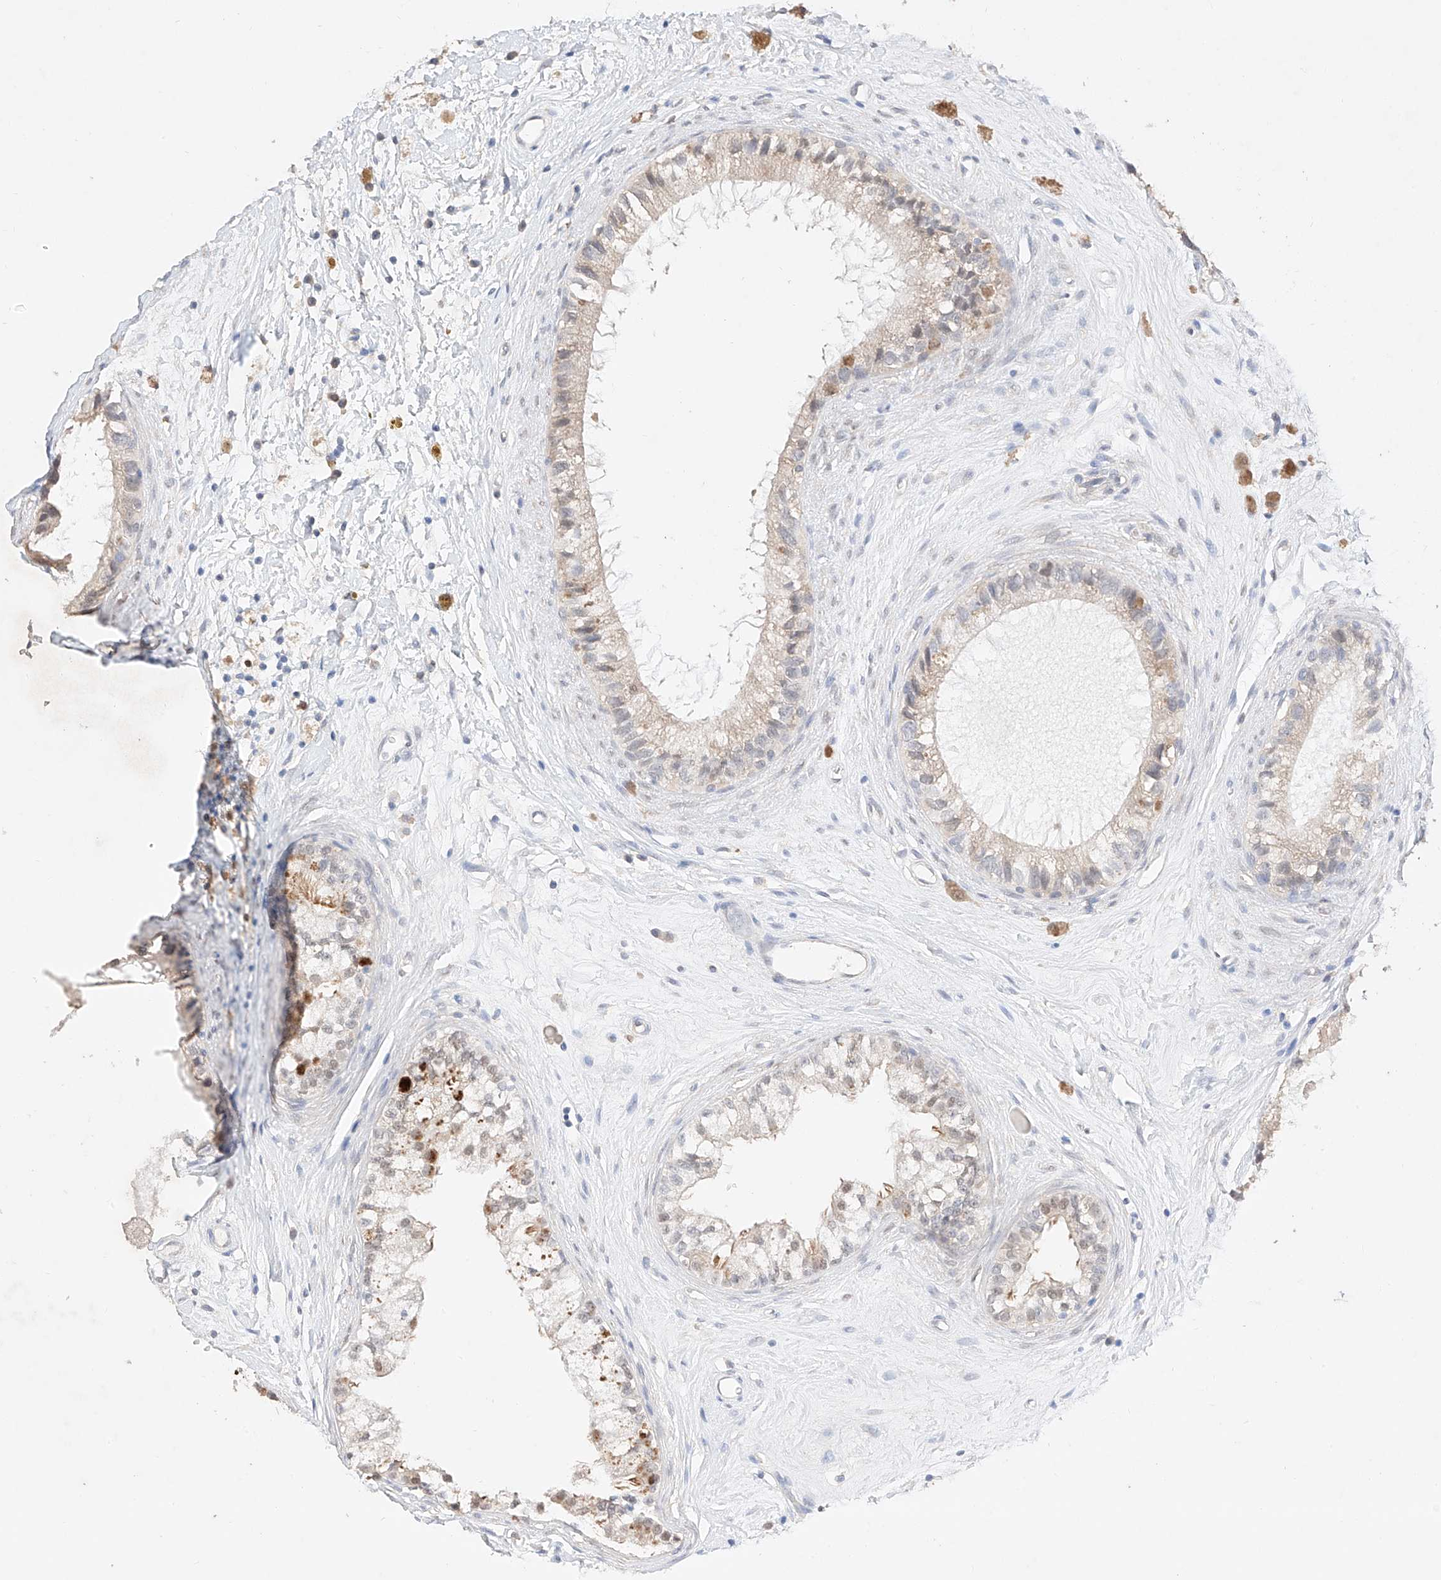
{"staining": {"intensity": "weak", "quantity": "<25%", "location": "nuclear"}, "tissue": "epididymis", "cell_type": "Glandular cells", "image_type": "normal", "snomed": [{"axis": "morphology", "description": "Normal tissue, NOS"}, {"axis": "topography", "description": "Epididymis"}], "caption": "High magnification brightfield microscopy of benign epididymis stained with DAB (3,3'-diaminobenzidine) (brown) and counterstained with hematoxylin (blue): glandular cells show no significant positivity. Brightfield microscopy of immunohistochemistry (IHC) stained with DAB (3,3'-diaminobenzidine) (brown) and hematoxylin (blue), captured at high magnification.", "gene": "APIP", "patient": {"sex": "male", "age": 80}}